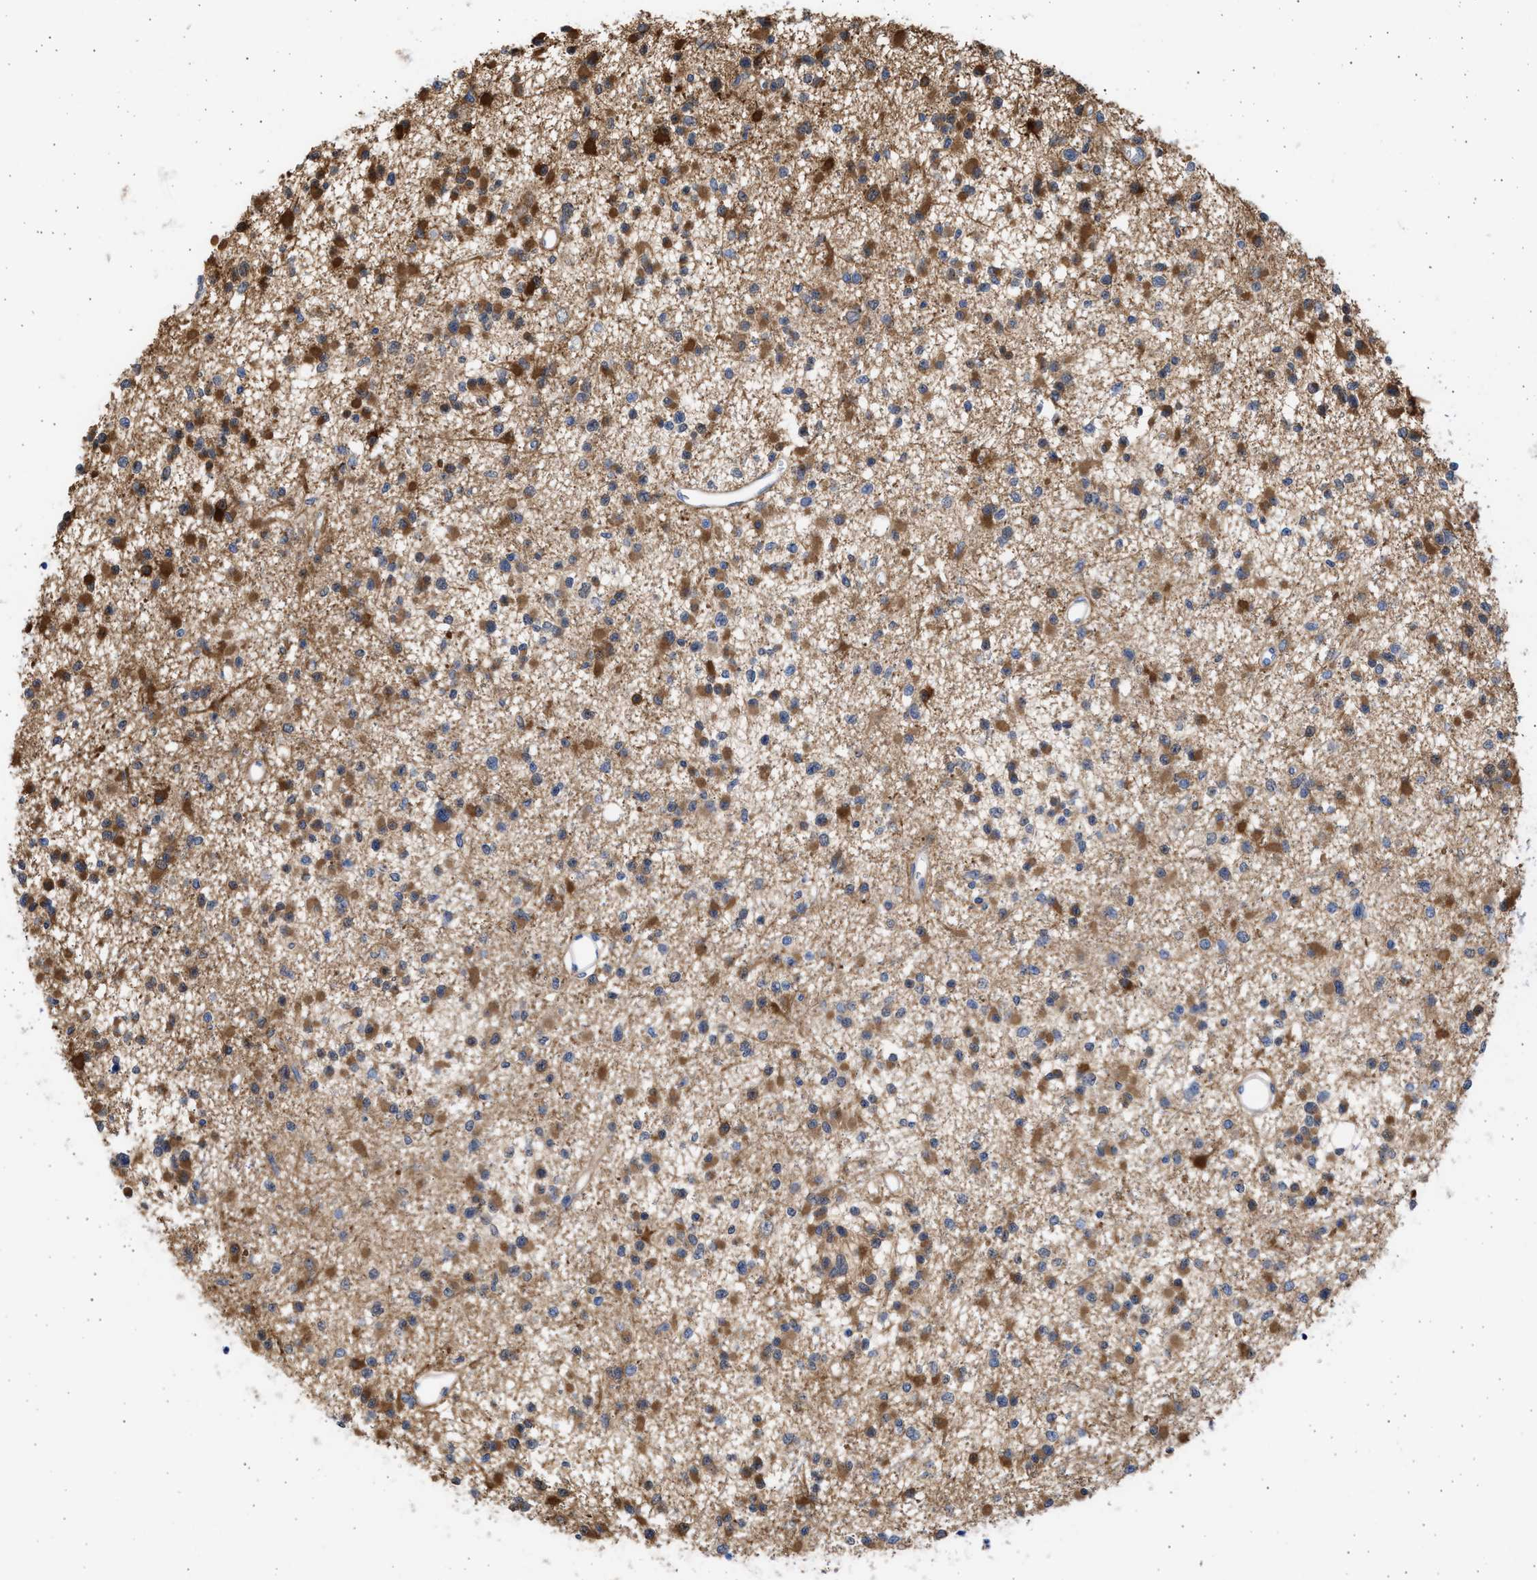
{"staining": {"intensity": "moderate", "quantity": "25%-75%", "location": "cytoplasmic/membranous"}, "tissue": "glioma", "cell_type": "Tumor cells", "image_type": "cancer", "snomed": [{"axis": "morphology", "description": "Glioma, malignant, Low grade"}, {"axis": "topography", "description": "Brain"}], "caption": "Protein expression analysis of human malignant glioma (low-grade) reveals moderate cytoplasmic/membranous expression in approximately 25%-75% of tumor cells.", "gene": "ALDOC", "patient": {"sex": "female", "age": 22}}